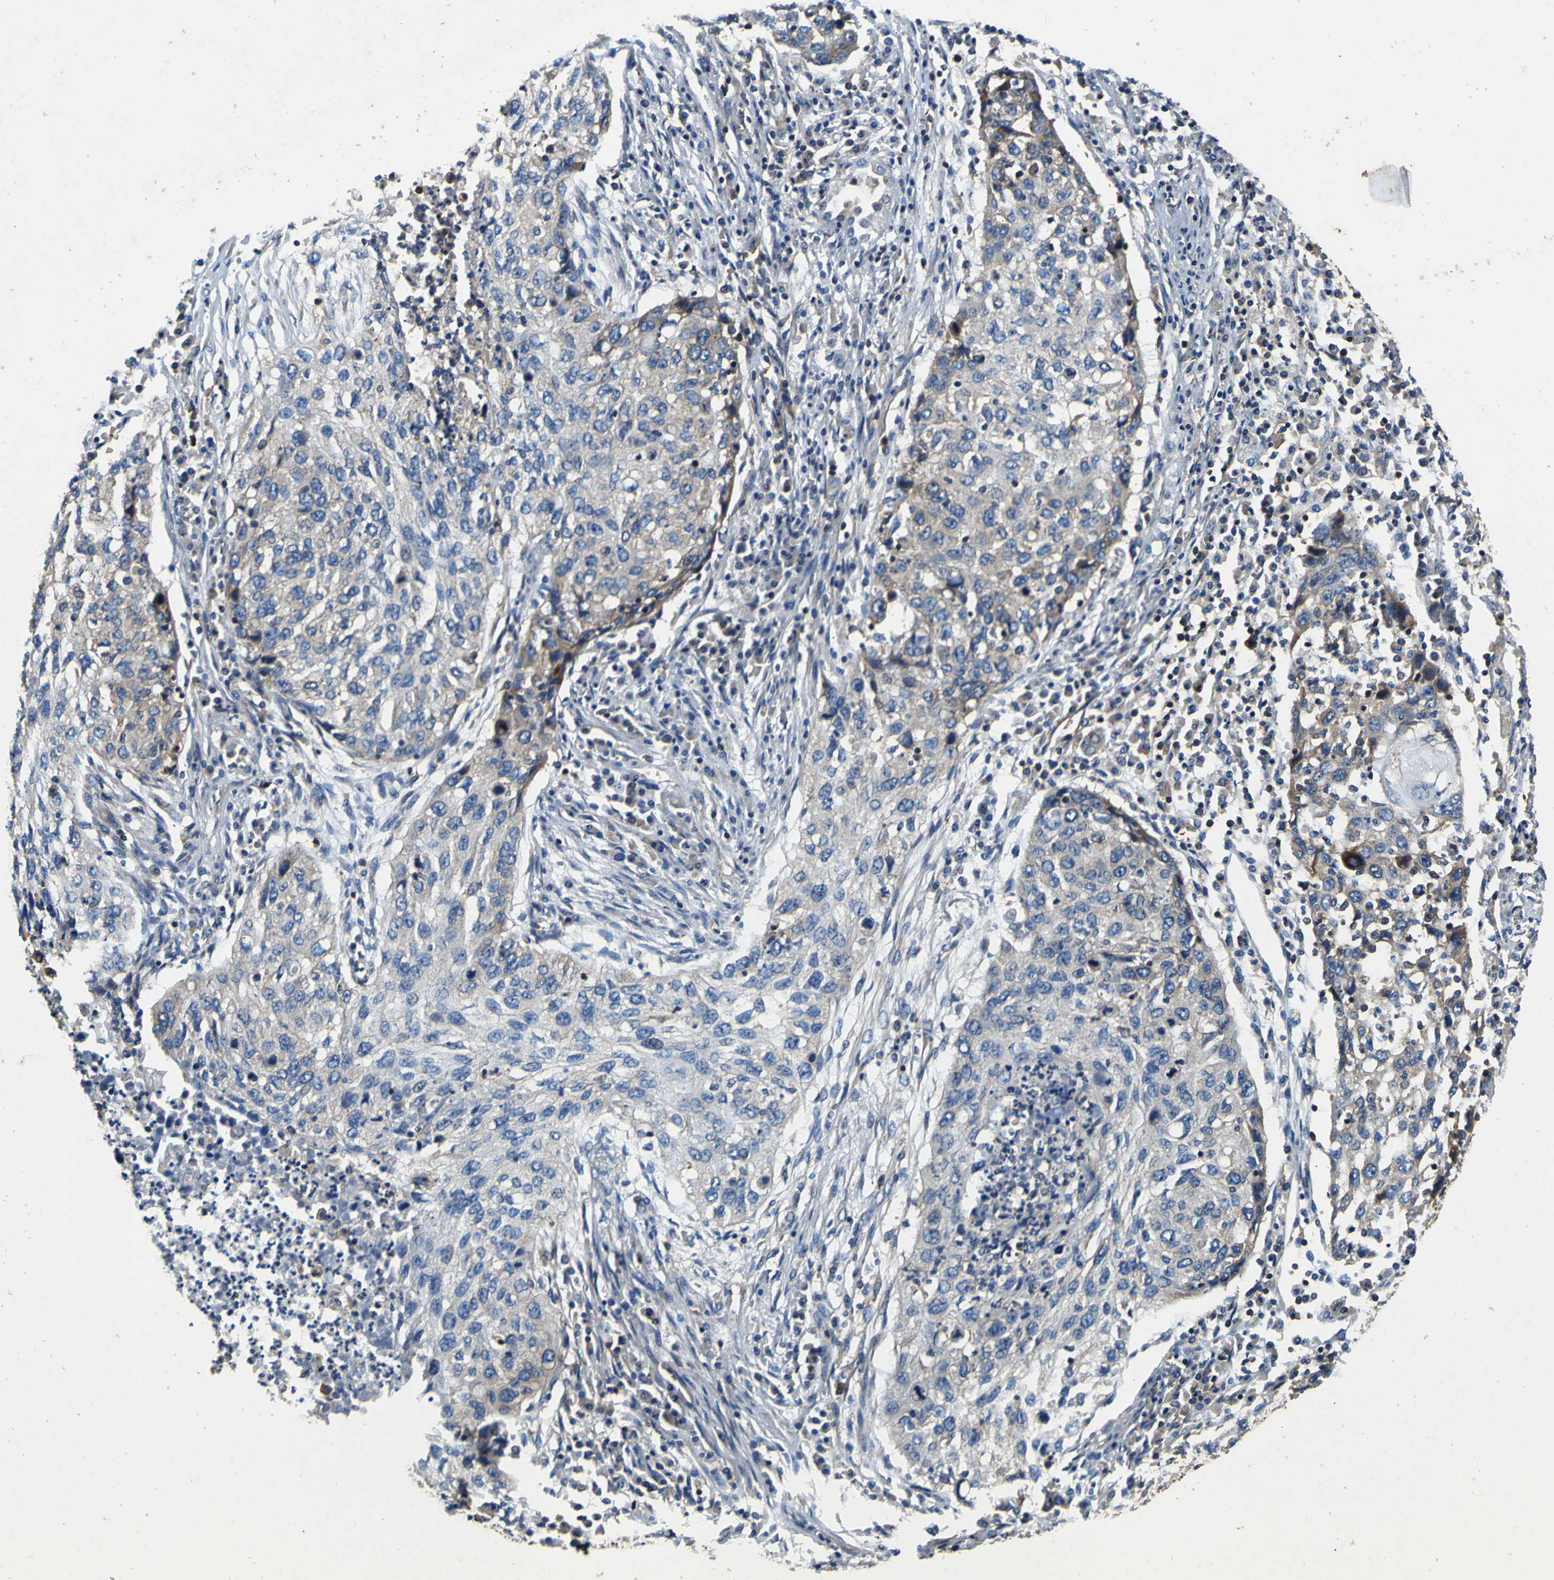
{"staining": {"intensity": "weak", "quantity": ">75%", "location": "cytoplasmic/membranous"}, "tissue": "lung cancer", "cell_type": "Tumor cells", "image_type": "cancer", "snomed": [{"axis": "morphology", "description": "Squamous cell carcinoma, NOS"}, {"axis": "topography", "description": "Lung"}], "caption": "High-power microscopy captured an immunohistochemistry (IHC) micrograph of lung squamous cell carcinoma, revealing weak cytoplasmic/membranous expression in about >75% of tumor cells. The staining was performed using DAB to visualize the protein expression in brown, while the nuclei were stained in blue with hematoxylin (Magnification: 20x).", "gene": "CNR2", "patient": {"sex": "female", "age": 63}}